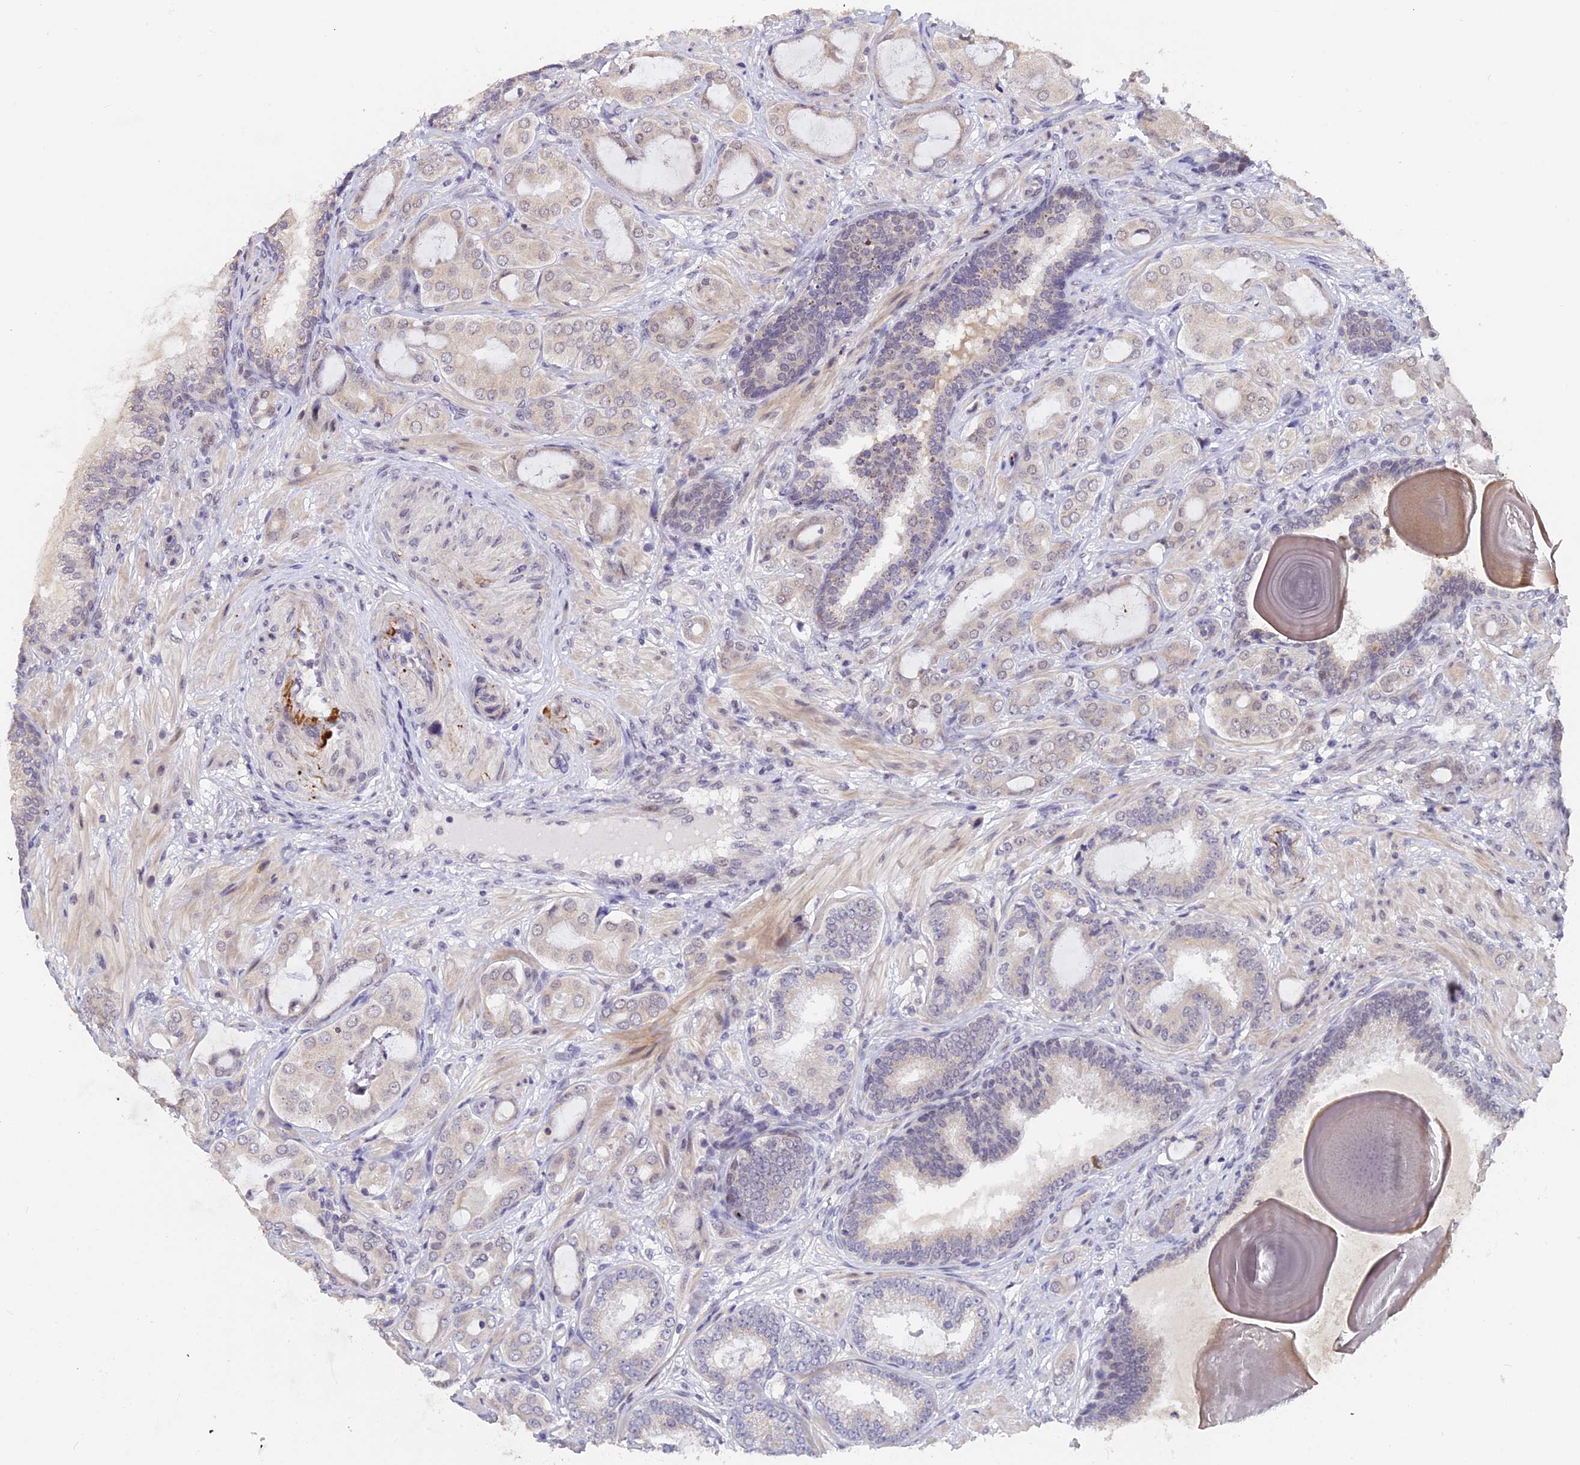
{"staining": {"intensity": "negative", "quantity": "none", "location": "none"}, "tissue": "prostate cancer", "cell_type": "Tumor cells", "image_type": "cancer", "snomed": [{"axis": "morphology", "description": "Adenocarcinoma, Low grade"}, {"axis": "topography", "description": "Prostate"}], "caption": "This photomicrograph is of prostate cancer stained with immunohistochemistry (IHC) to label a protein in brown with the nuclei are counter-stained blue. There is no positivity in tumor cells.", "gene": "POLR2C", "patient": {"sex": "male", "age": 57}}